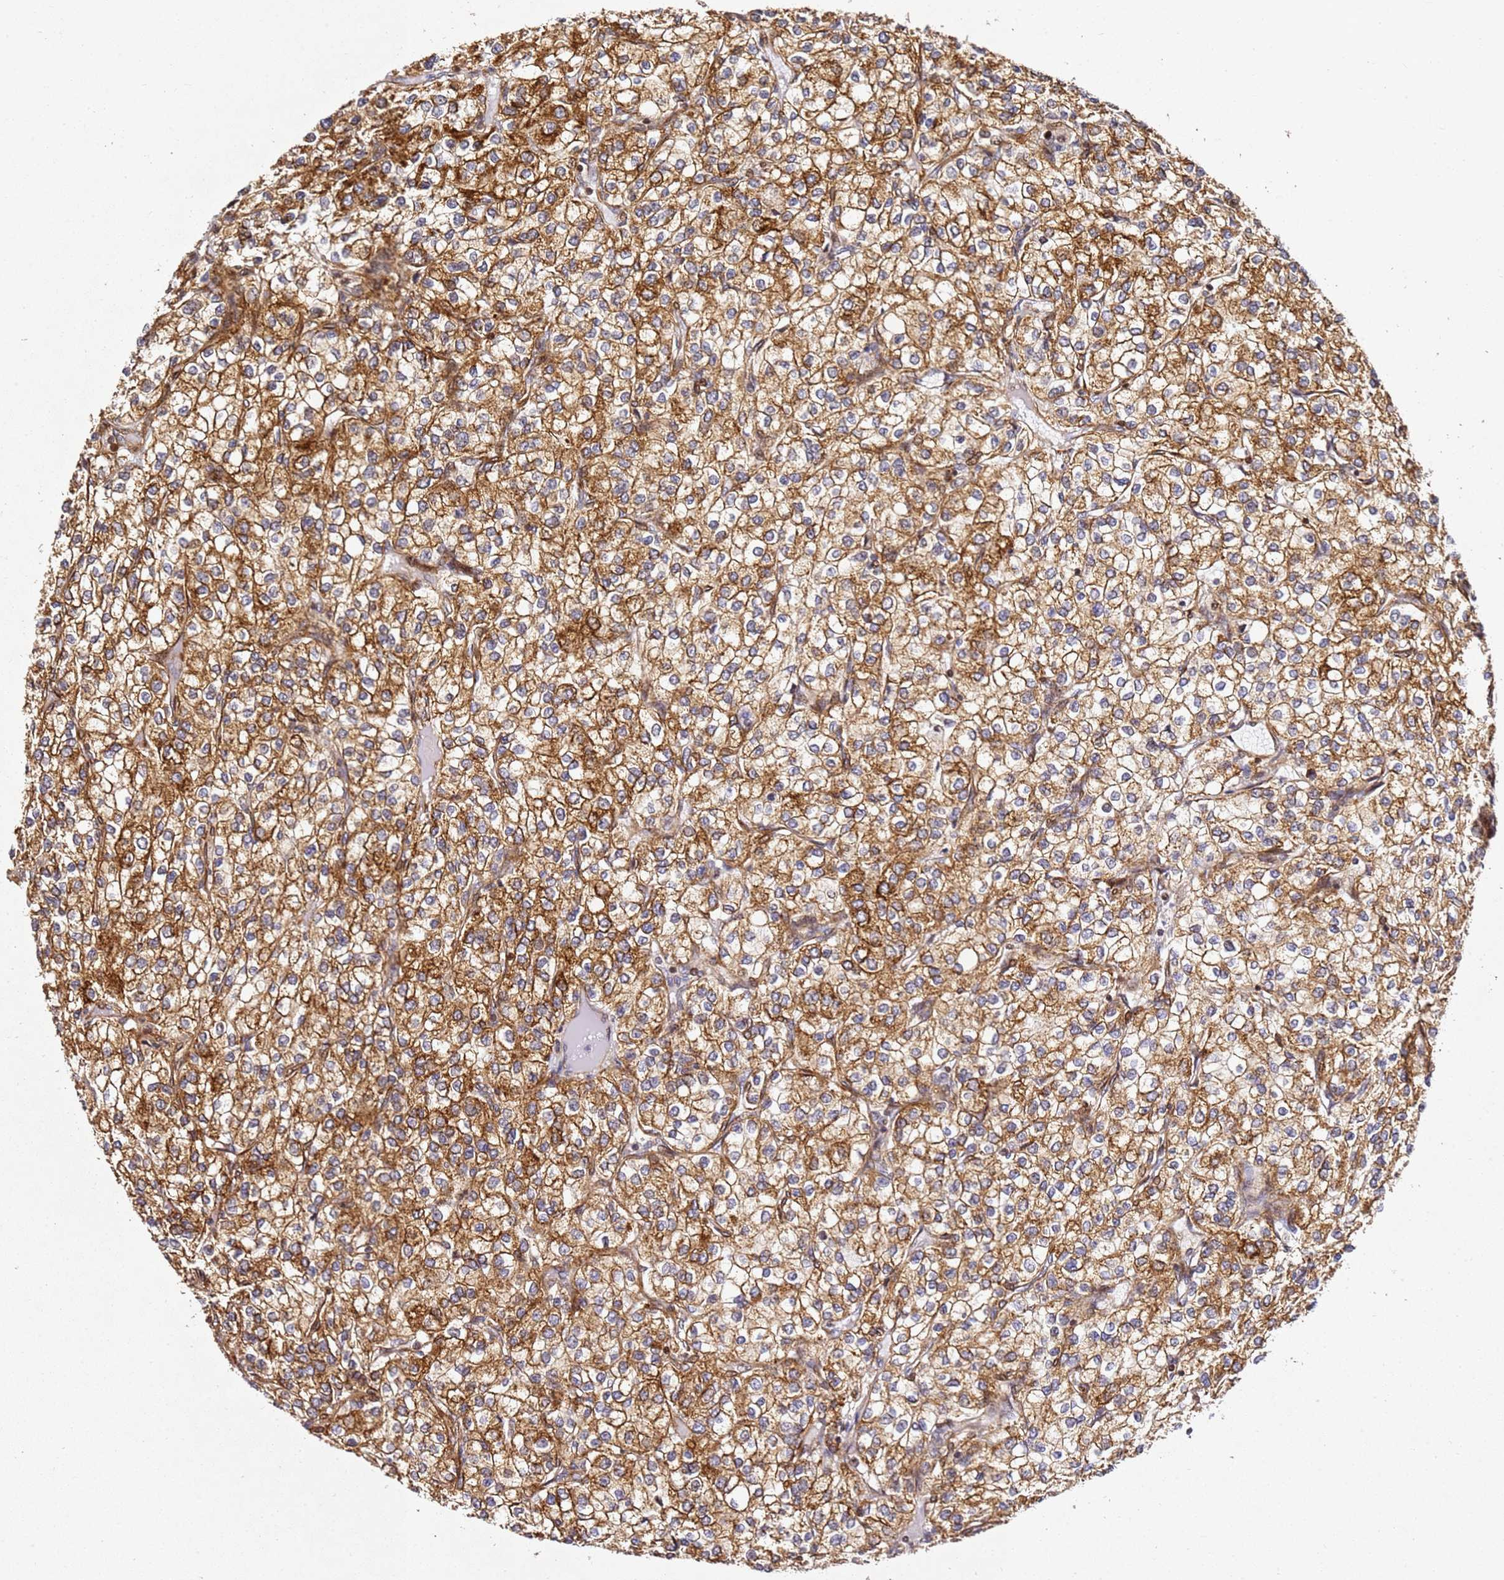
{"staining": {"intensity": "moderate", "quantity": ">75%", "location": "cytoplasmic/membranous"}, "tissue": "renal cancer", "cell_type": "Tumor cells", "image_type": "cancer", "snomed": [{"axis": "morphology", "description": "Adenocarcinoma, NOS"}, {"axis": "topography", "description": "Kidney"}], "caption": "Renal cancer tissue displays moderate cytoplasmic/membranous expression in about >75% of tumor cells, visualized by immunohistochemistry.", "gene": "ZNF296", "patient": {"sex": "male", "age": 80}}